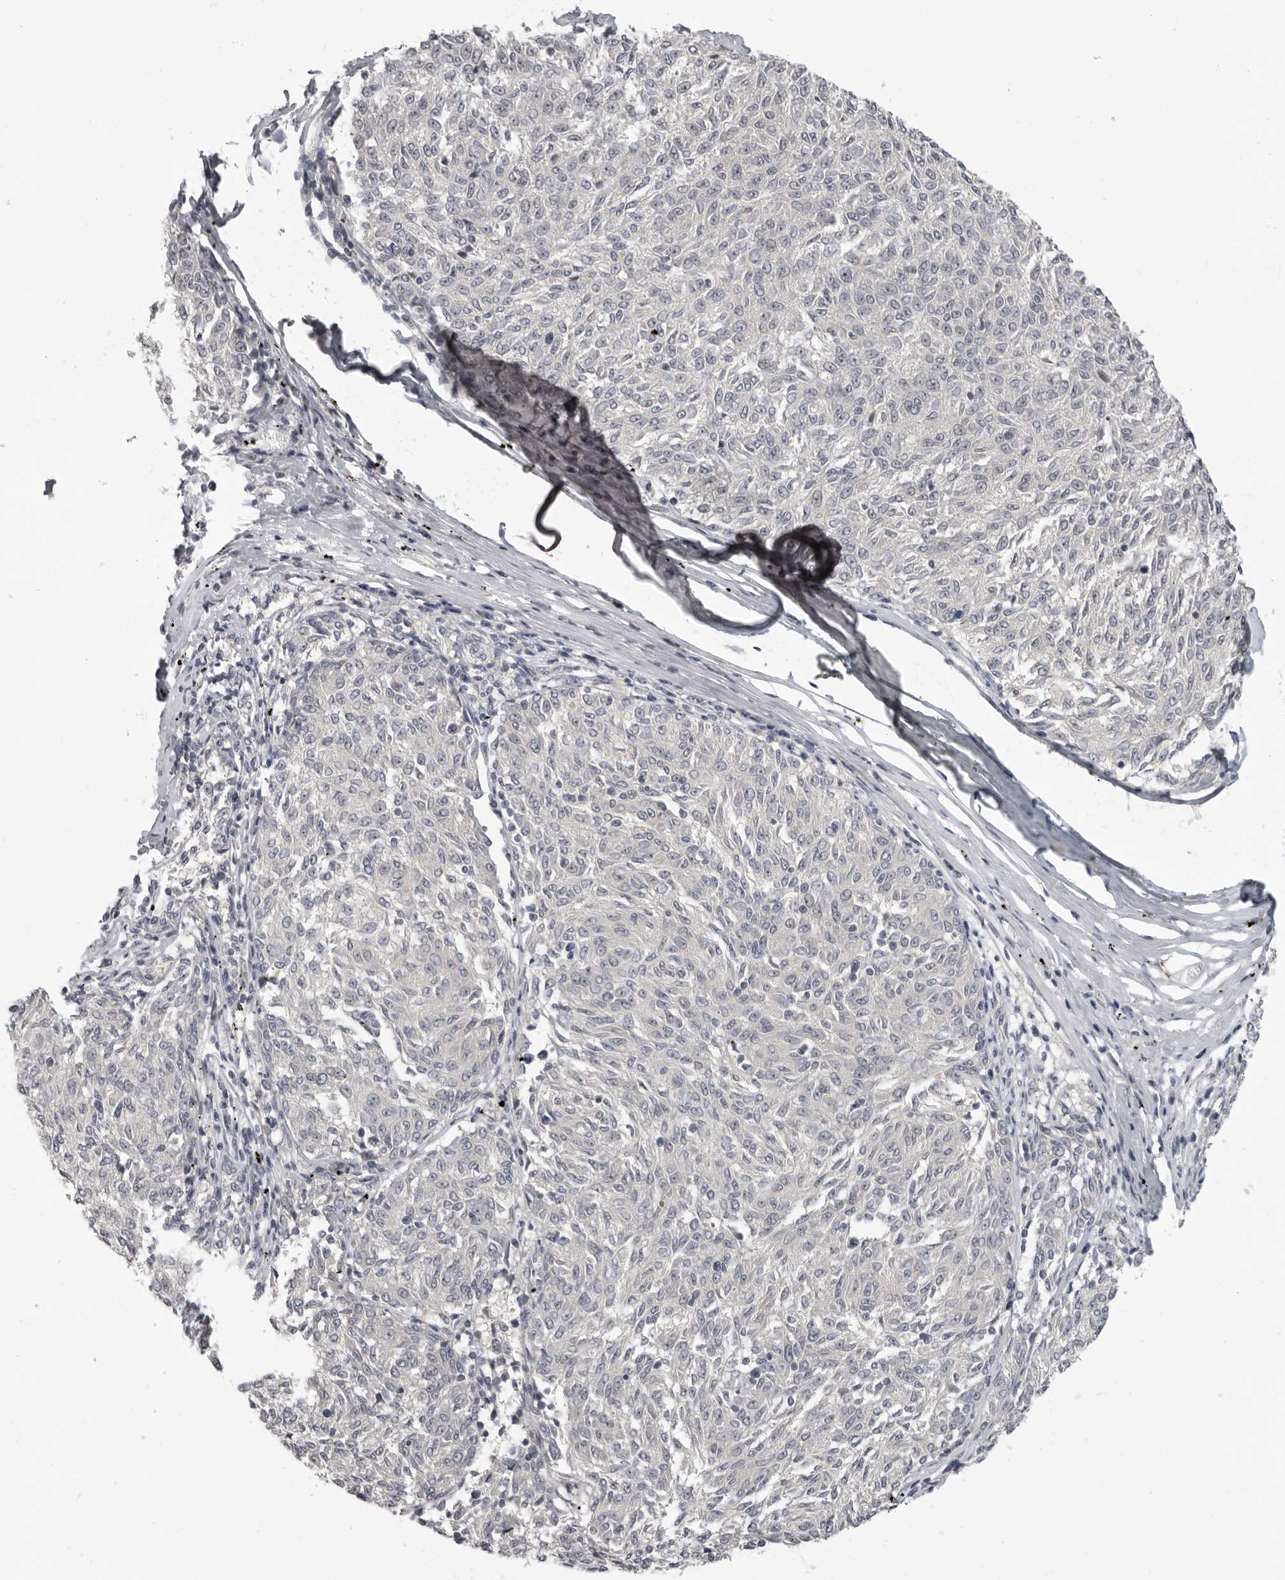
{"staining": {"intensity": "negative", "quantity": "none", "location": "none"}, "tissue": "melanoma", "cell_type": "Tumor cells", "image_type": "cancer", "snomed": [{"axis": "morphology", "description": "Malignant melanoma, NOS"}, {"axis": "topography", "description": "Skin"}], "caption": "Micrograph shows no significant protein staining in tumor cells of melanoma. (DAB immunohistochemistry (IHC) visualized using brightfield microscopy, high magnification).", "gene": "MRTO4", "patient": {"sex": "female", "age": 72}}